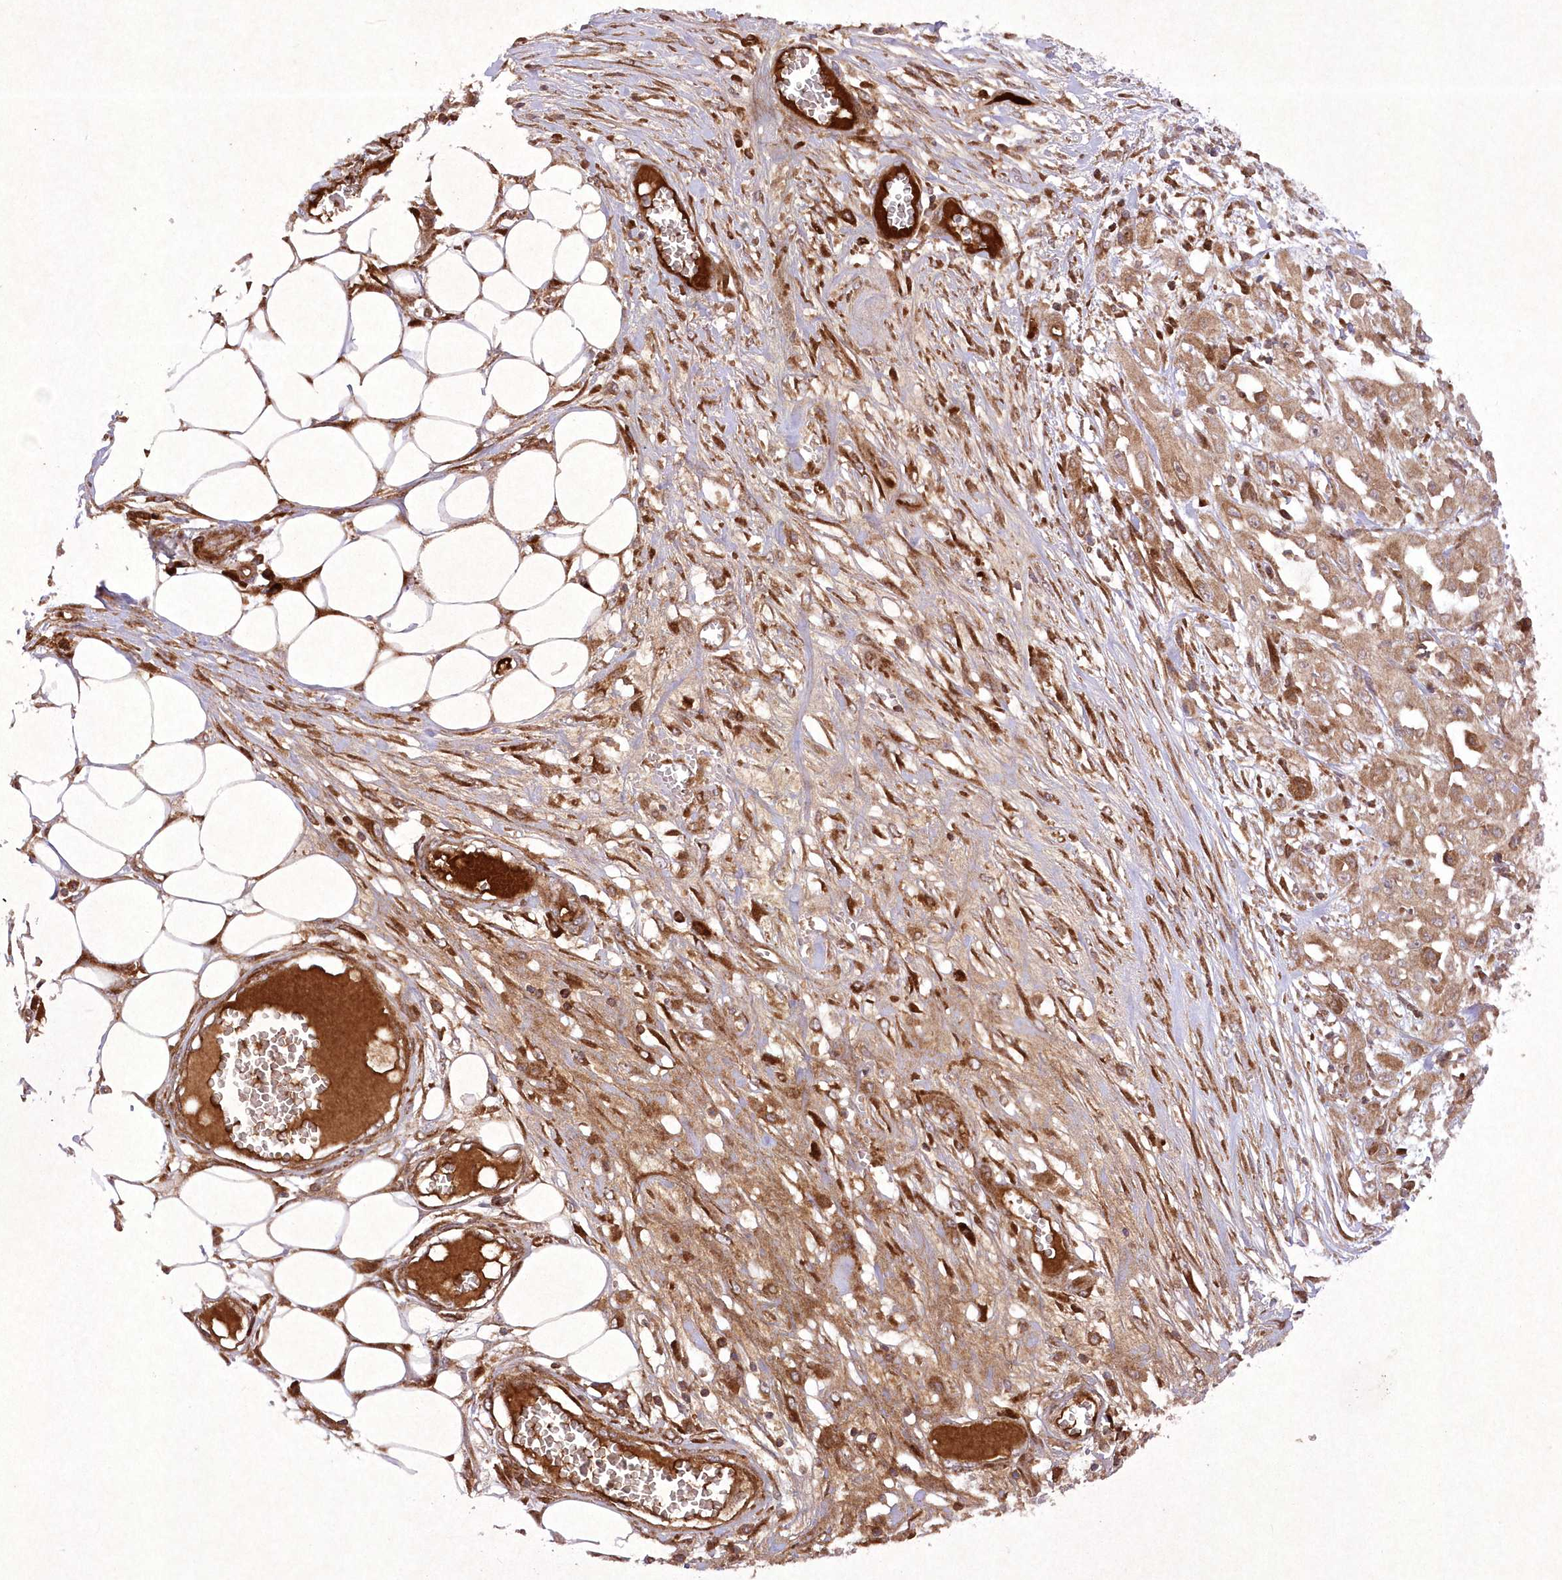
{"staining": {"intensity": "moderate", "quantity": ">75%", "location": "cytoplasmic/membranous"}, "tissue": "skin cancer", "cell_type": "Tumor cells", "image_type": "cancer", "snomed": [{"axis": "morphology", "description": "Squamous cell carcinoma, NOS"}, {"axis": "morphology", "description": "Squamous cell carcinoma, metastatic, NOS"}, {"axis": "topography", "description": "Skin"}, {"axis": "topography", "description": "Lymph node"}], "caption": "Skin metastatic squamous cell carcinoma was stained to show a protein in brown. There is medium levels of moderate cytoplasmic/membranous staining in approximately >75% of tumor cells.", "gene": "APOM", "patient": {"sex": "male", "age": 75}}